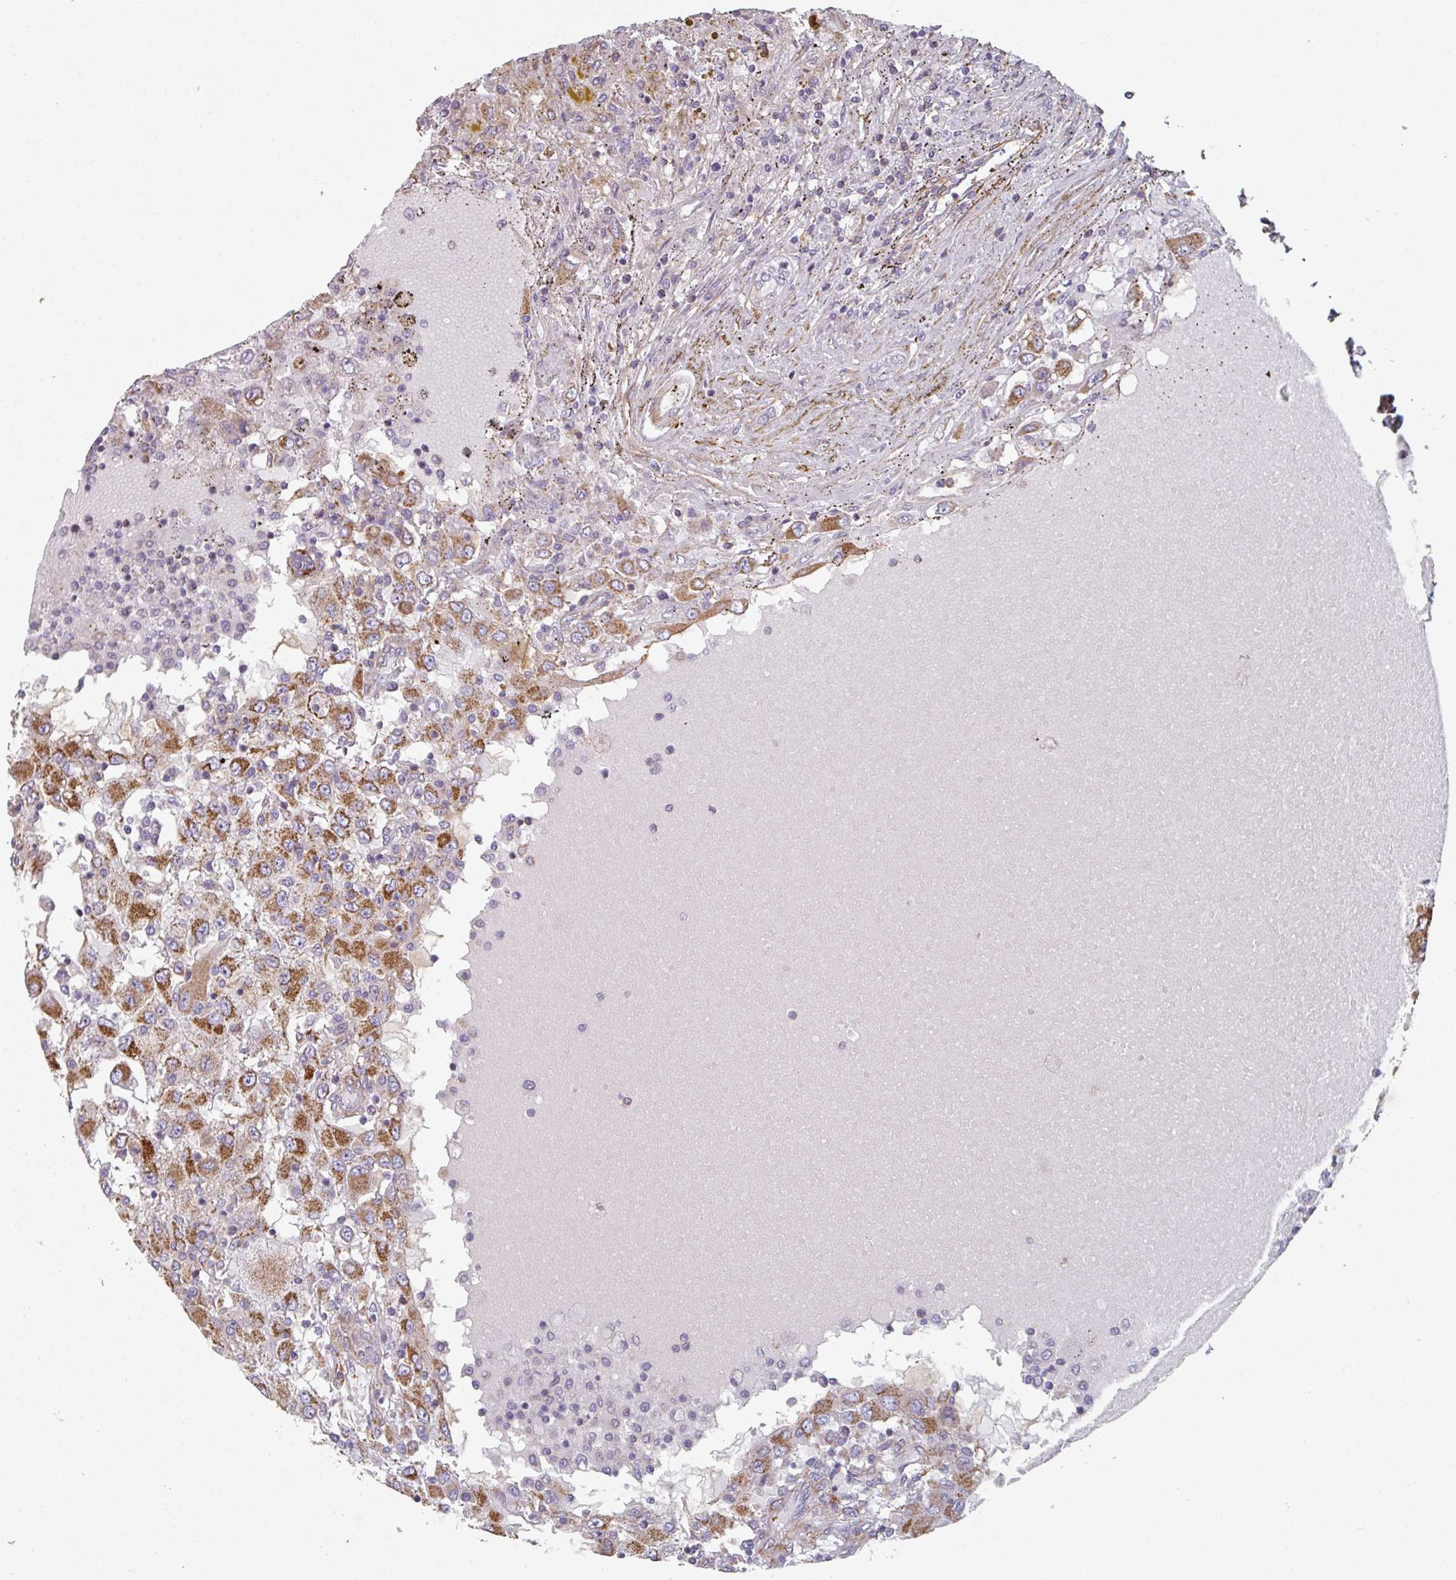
{"staining": {"intensity": "strong", "quantity": ">75%", "location": "cytoplasmic/membranous"}, "tissue": "renal cancer", "cell_type": "Tumor cells", "image_type": "cancer", "snomed": [{"axis": "morphology", "description": "Adenocarcinoma, NOS"}, {"axis": "topography", "description": "Kidney"}], "caption": "Protein expression analysis of human adenocarcinoma (renal) reveals strong cytoplasmic/membranous staining in approximately >75% of tumor cells. Nuclei are stained in blue.", "gene": "GSTA4", "patient": {"sex": "female", "age": 67}}